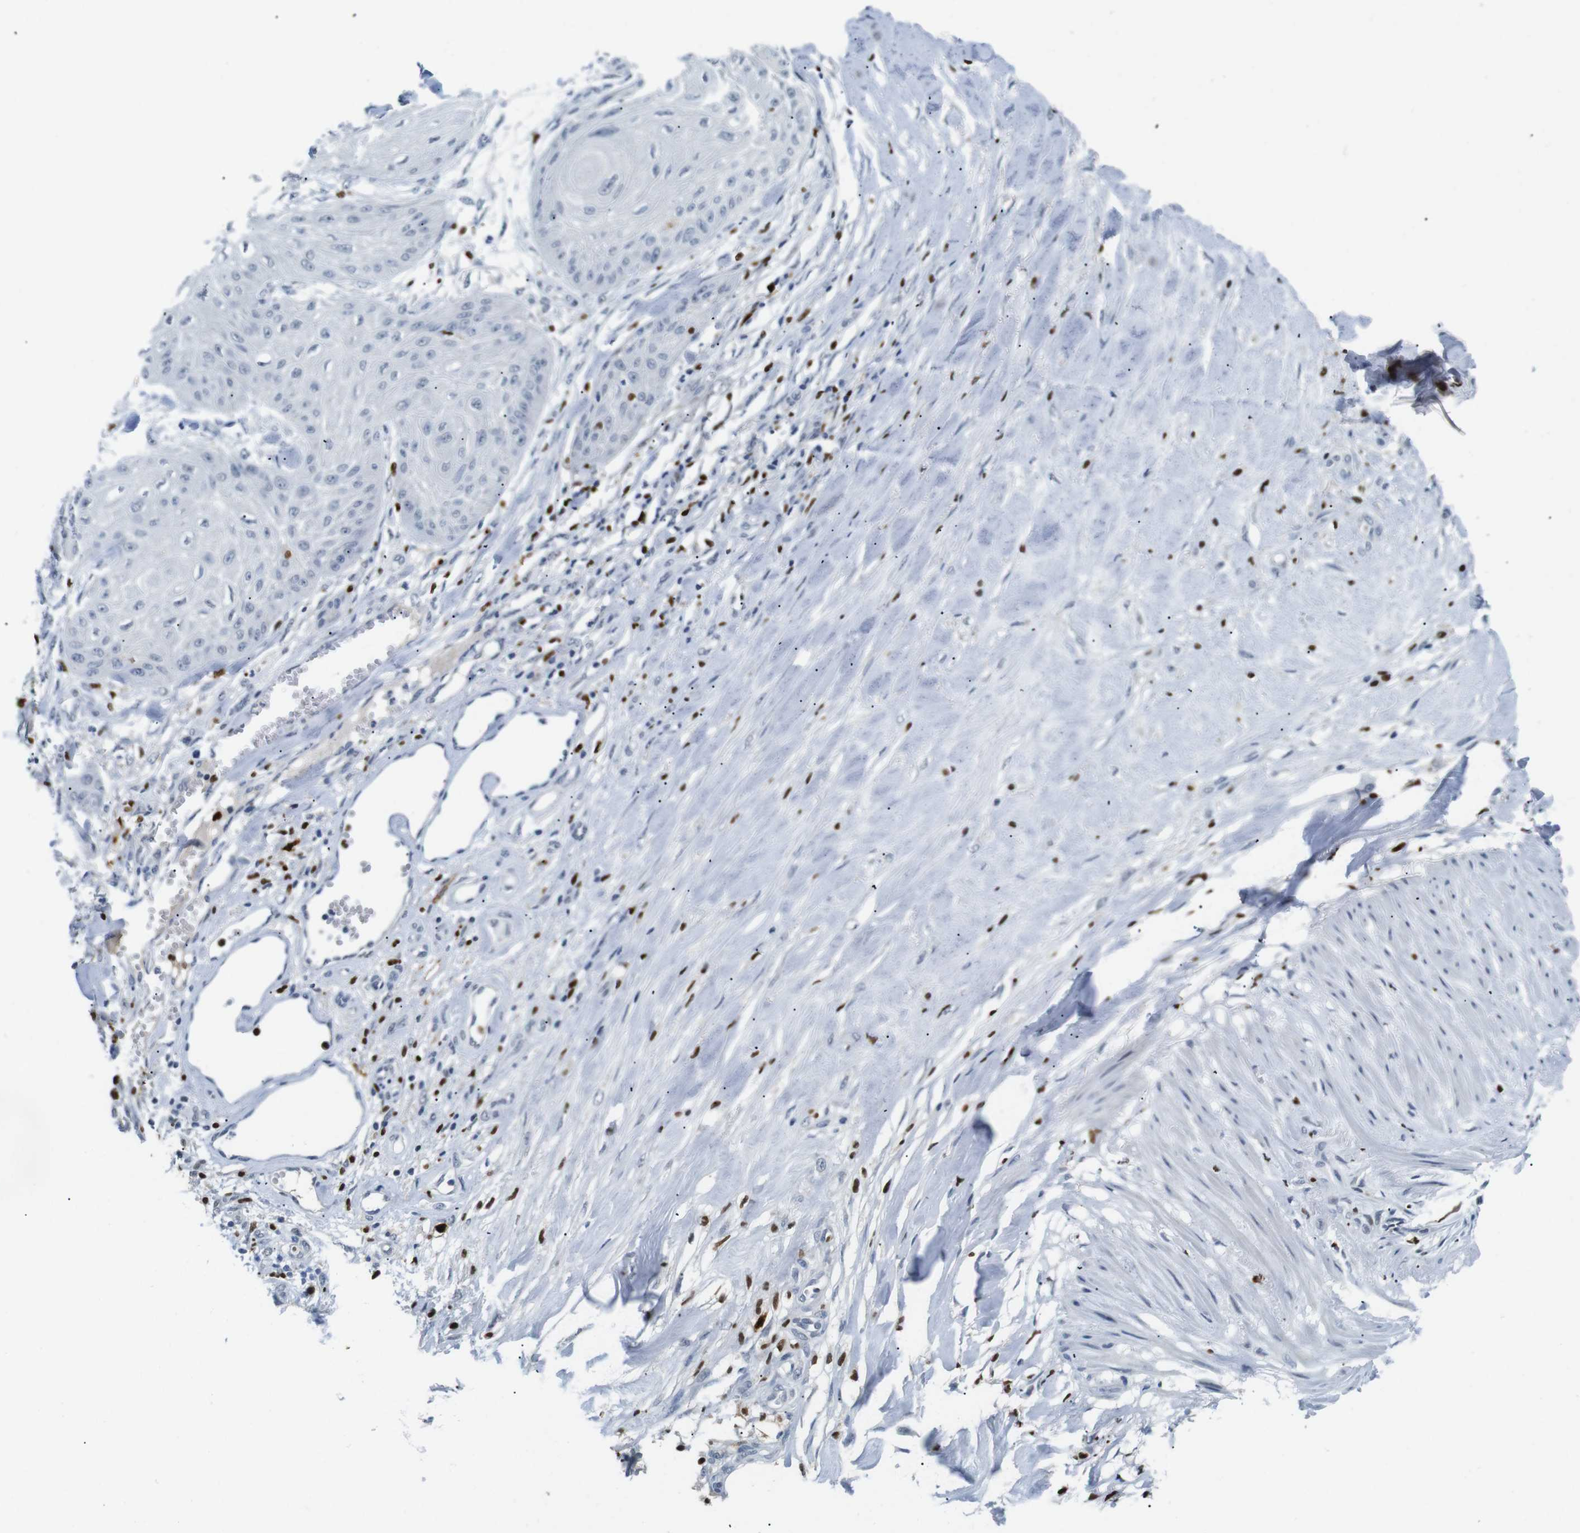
{"staining": {"intensity": "negative", "quantity": "none", "location": "none"}, "tissue": "skin cancer", "cell_type": "Tumor cells", "image_type": "cancer", "snomed": [{"axis": "morphology", "description": "Squamous cell carcinoma, NOS"}, {"axis": "topography", "description": "Skin"}], "caption": "An IHC photomicrograph of squamous cell carcinoma (skin) is shown. There is no staining in tumor cells of squamous cell carcinoma (skin).", "gene": "IRF8", "patient": {"sex": "male", "age": 74}}